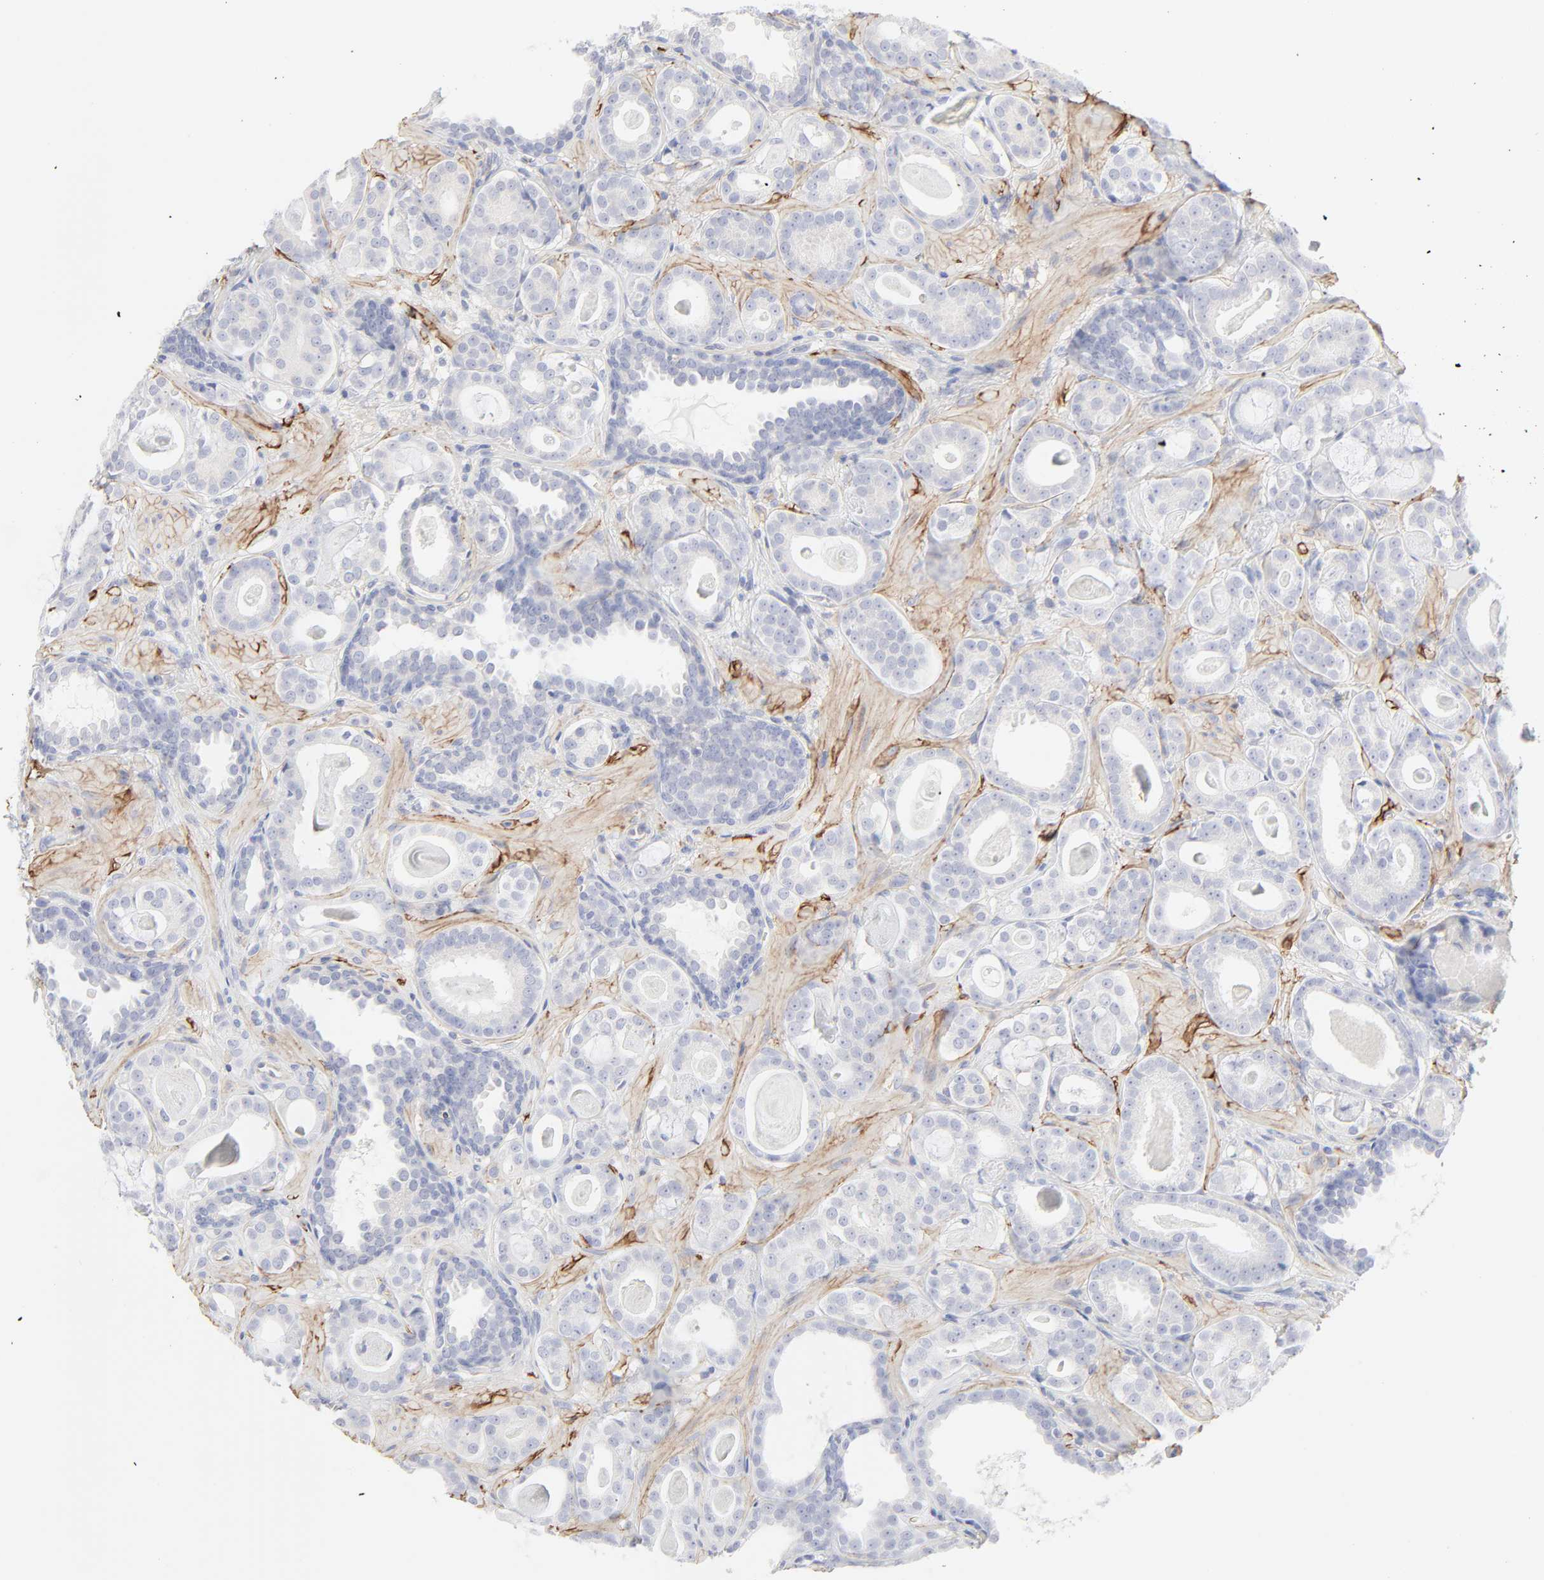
{"staining": {"intensity": "negative", "quantity": "none", "location": "none"}, "tissue": "prostate cancer", "cell_type": "Tumor cells", "image_type": "cancer", "snomed": [{"axis": "morphology", "description": "Adenocarcinoma, Low grade"}, {"axis": "topography", "description": "Prostate"}], "caption": "DAB immunohistochemical staining of human prostate cancer (low-grade adenocarcinoma) shows no significant expression in tumor cells.", "gene": "ITGA5", "patient": {"sex": "male", "age": 57}}